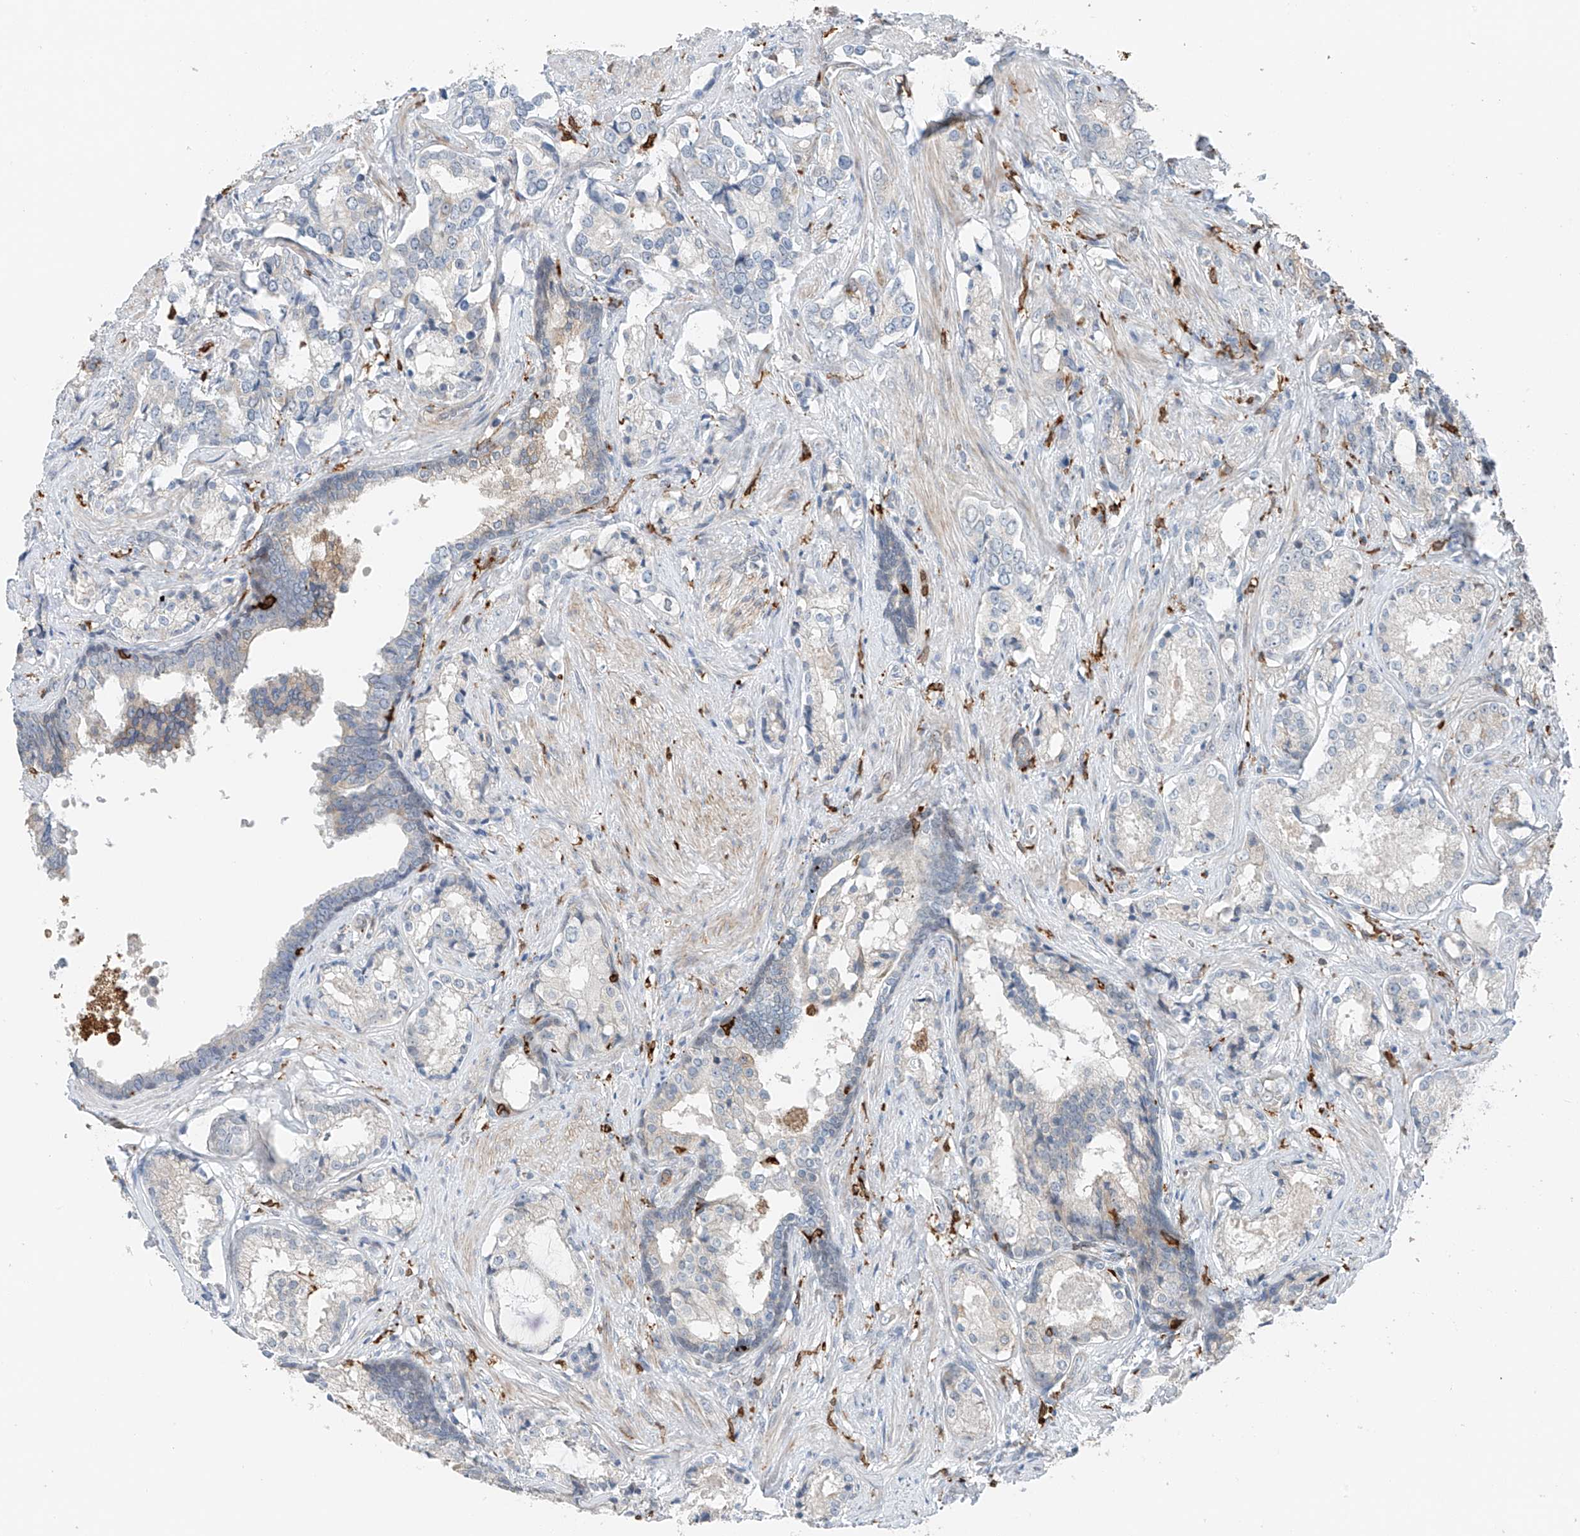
{"staining": {"intensity": "moderate", "quantity": "<25%", "location": "cytoplasmic/membranous"}, "tissue": "prostate cancer", "cell_type": "Tumor cells", "image_type": "cancer", "snomed": [{"axis": "morphology", "description": "Adenocarcinoma, High grade"}, {"axis": "topography", "description": "Prostate"}], "caption": "The immunohistochemical stain shows moderate cytoplasmic/membranous staining in tumor cells of prostate adenocarcinoma (high-grade) tissue.", "gene": "TBXAS1", "patient": {"sex": "male", "age": 58}}